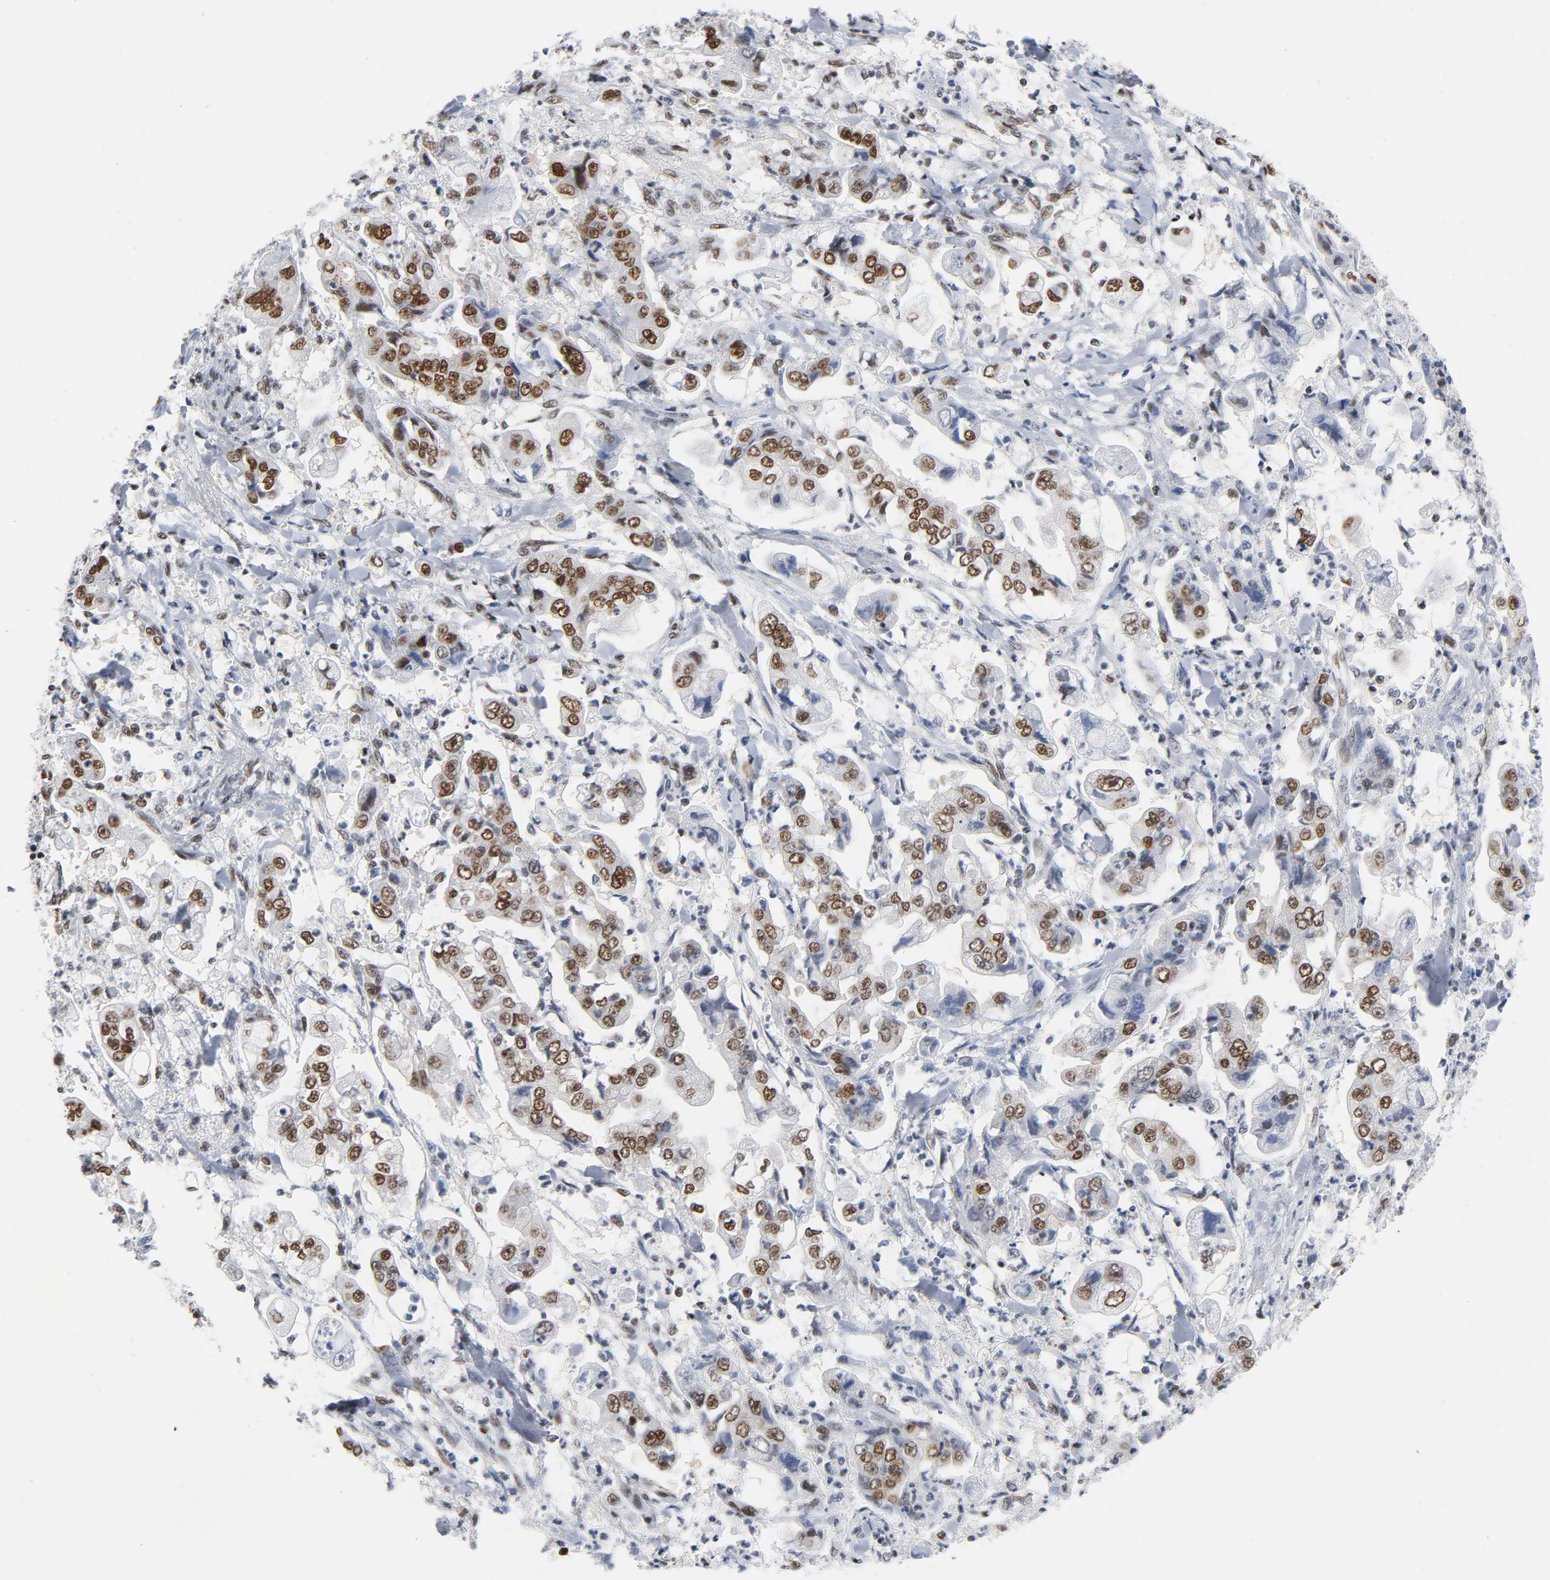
{"staining": {"intensity": "strong", "quantity": ">75%", "location": "cytoplasmic/membranous,nuclear"}, "tissue": "stomach cancer", "cell_type": "Tumor cells", "image_type": "cancer", "snomed": [{"axis": "morphology", "description": "Adenocarcinoma, NOS"}, {"axis": "topography", "description": "Stomach"}], "caption": "Strong cytoplasmic/membranous and nuclear protein staining is appreciated in about >75% of tumor cells in stomach cancer (adenocarcinoma). (DAB IHC, brown staining for protein, blue staining for nuclei).", "gene": "CSTF2", "patient": {"sex": "male", "age": 62}}